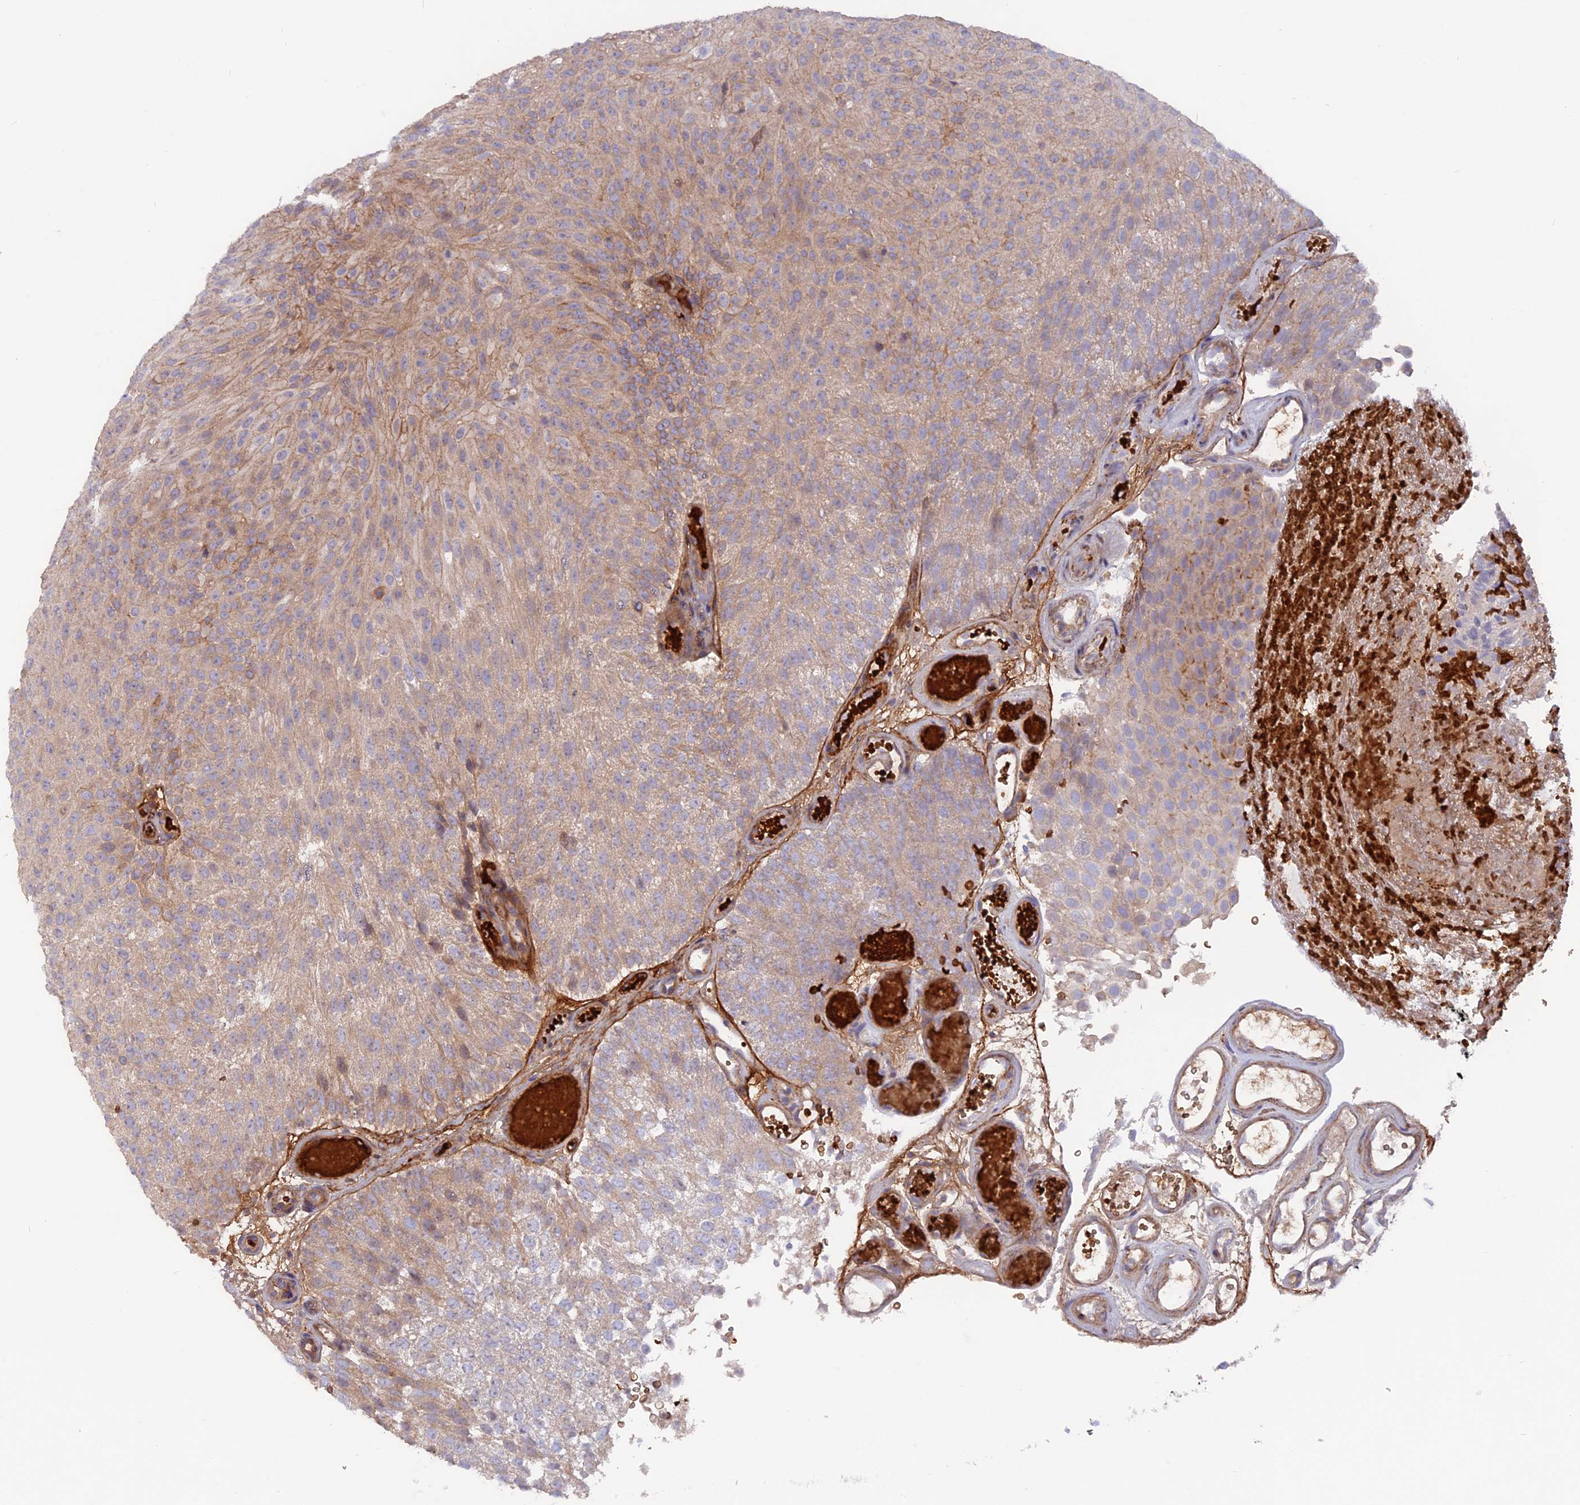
{"staining": {"intensity": "weak", "quantity": "25%-75%", "location": "cytoplasmic/membranous"}, "tissue": "urothelial cancer", "cell_type": "Tumor cells", "image_type": "cancer", "snomed": [{"axis": "morphology", "description": "Urothelial carcinoma, Low grade"}, {"axis": "topography", "description": "Urinary bladder"}], "caption": "The histopathology image reveals immunohistochemical staining of urothelial carcinoma (low-grade). There is weak cytoplasmic/membranous expression is seen in approximately 25%-75% of tumor cells. (Stains: DAB in brown, nuclei in blue, Microscopy: brightfield microscopy at high magnification).", "gene": "CPNE7", "patient": {"sex": "male", "age": 78}}